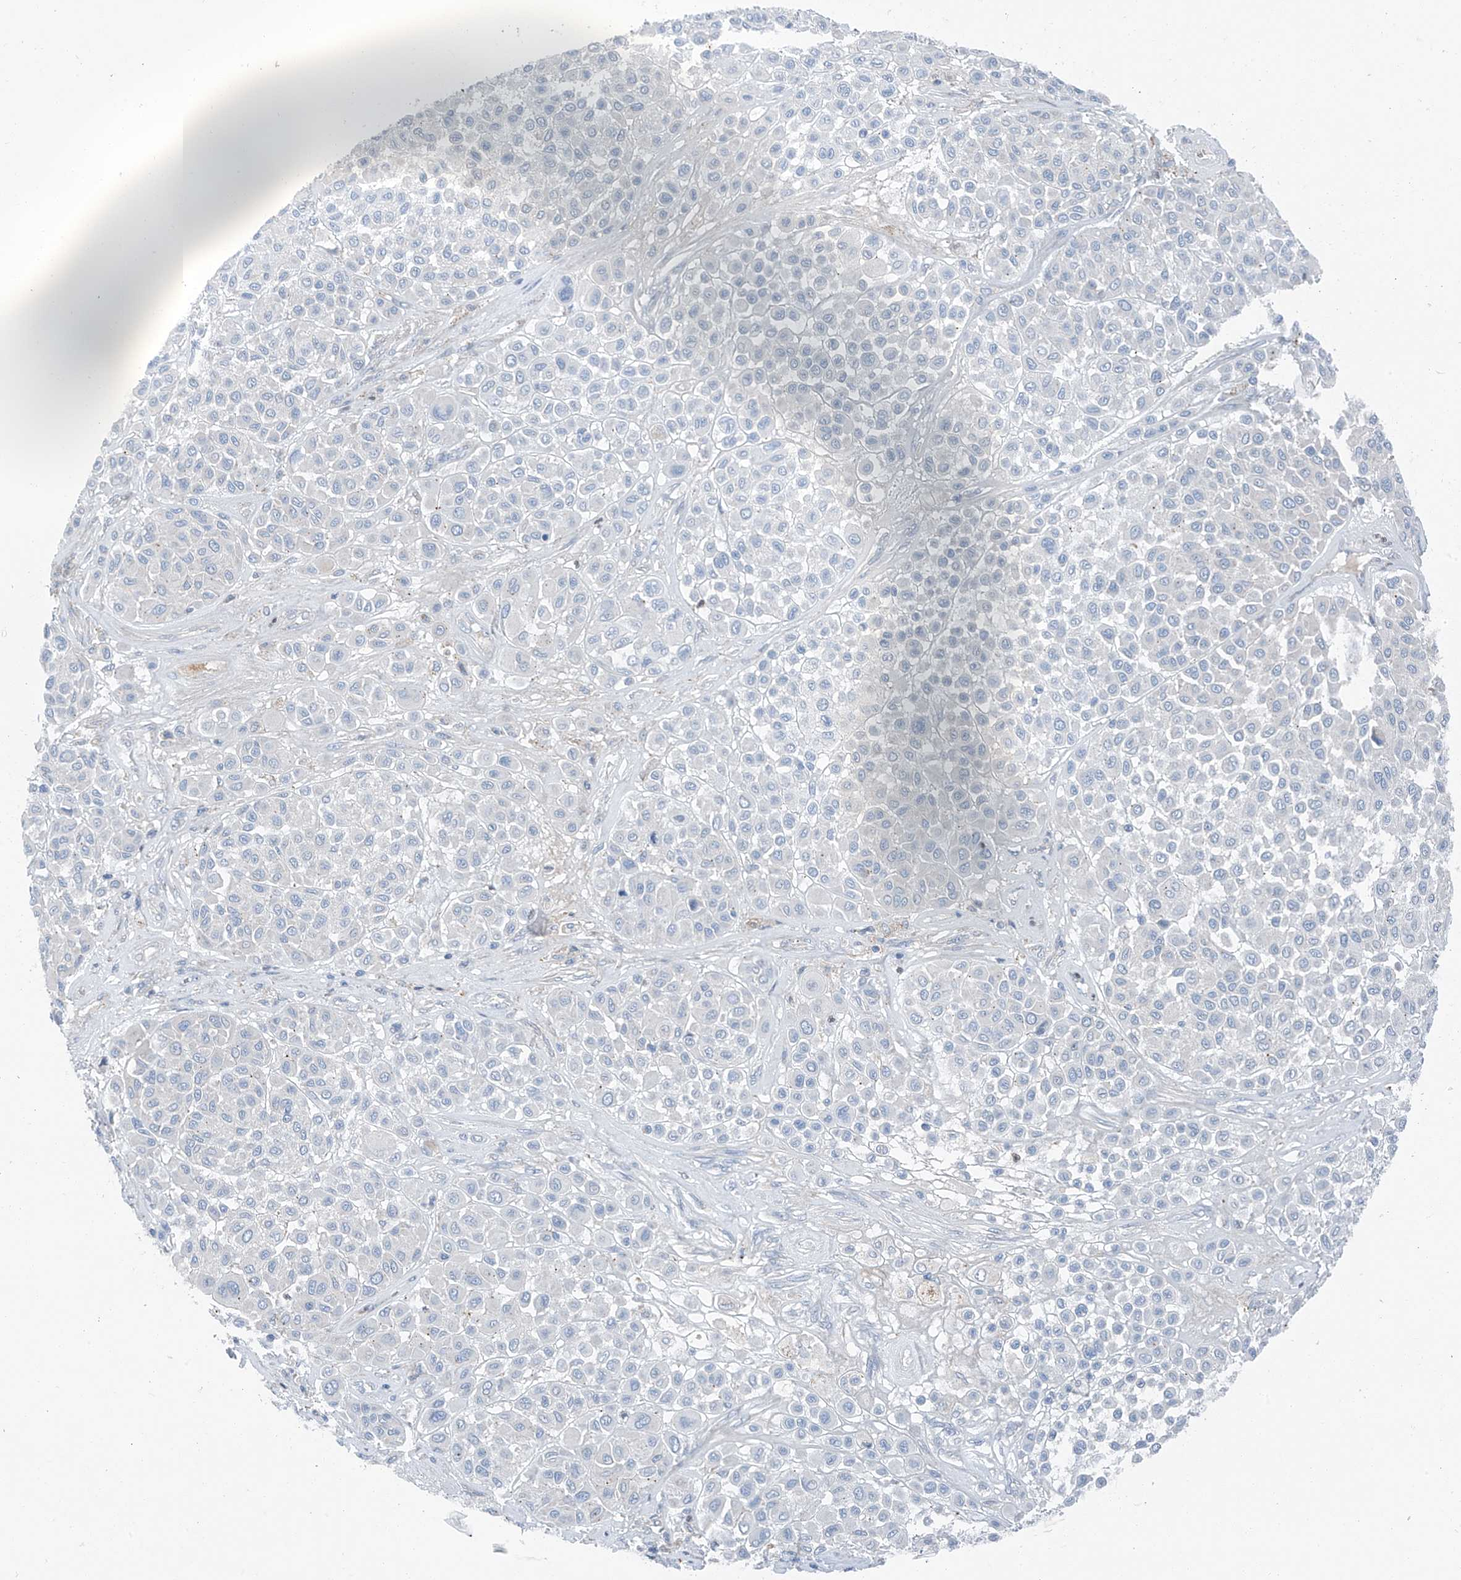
{"staining": {"intensity": "negative", "quantity": "none", "location": "none"}, "tissue": "melanoma", "cell_type": "Tumor cells", "image_type": "cancer", "snomed": [{"axis": "morphology", "description": "Malignant melanoma, Metastatic site"}, {"axis": "topography", "description": "Soft tissue"}], "caption": "This is a image of IHC staining of melanoma, which shows no staining in tumor cells. (DAB IHC with hematoxylin counter stain).", "gene": "CHMP2B", "patient": {"sex": "male", "age": 41}}